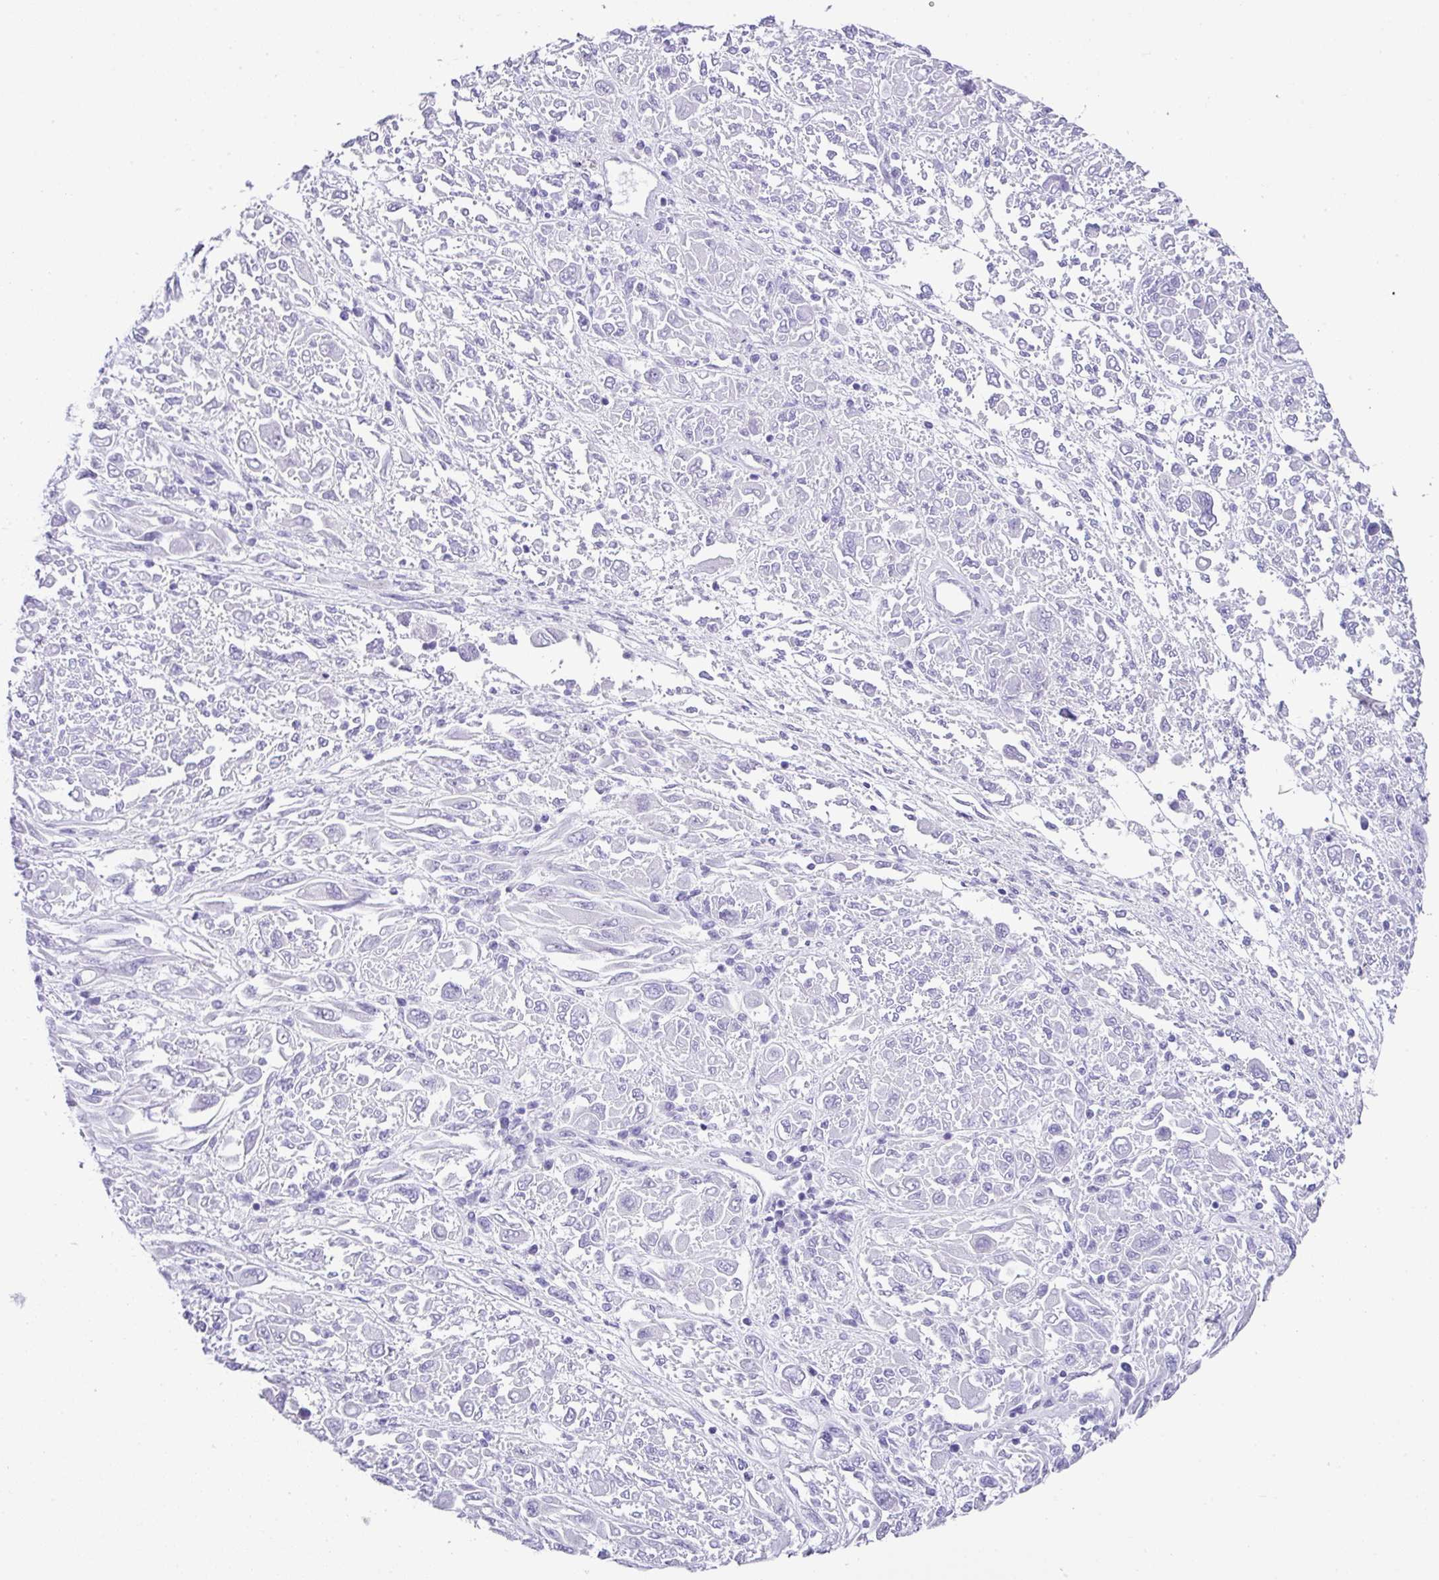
{"staining": {"intensity": "negative", "quantity": "none", "location": "none"}, "tissue": "melanoma", "cell_type": "Tumor cells", "image_type": "cancer", "snomed": [{"axis": "morphology", "description": "Malignant melanoma, NOS"}, {"axis": "topography", "description": "Skin"}], "caption": "There is no significant staining in tumor cells of malignant melanoma.", "gene": "ZG16", "patient": {"sex": "female", "age": 91}}